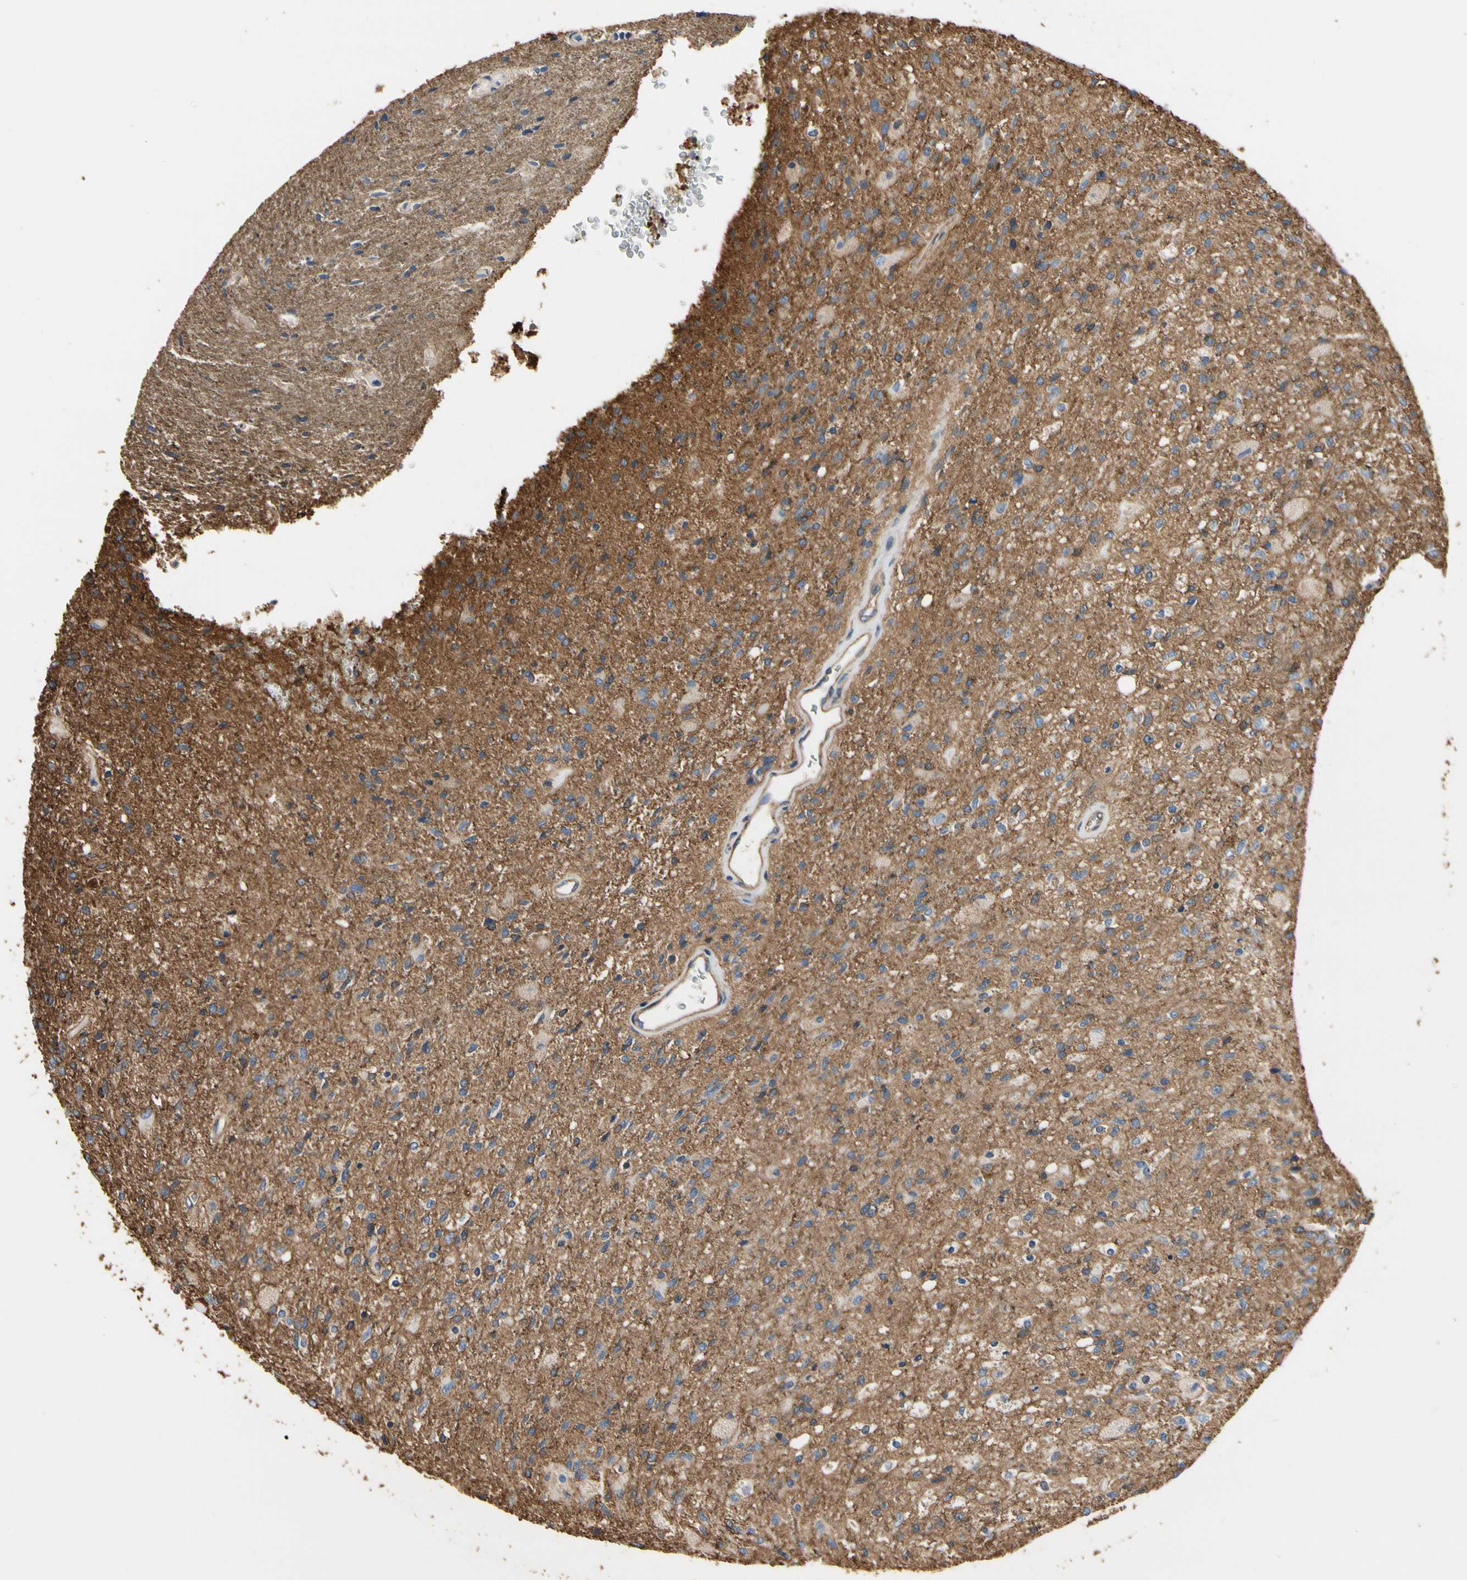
{"staining": {"intensity": "negative", "quantity": "none", "location": "none"}, "tissue": "glioma", "cell_type": "Tumor cells", "image_type": "cancer", "snomed": [{"axis": "morphology", "description": "Normal tissue, NOS"}, {"axis": "morphology", "description": "Glioma, malignant, High grade"}, {"axis": "topography", "description": "Cerebral cortex"}], "caption": "Photomicrograph shows no protein staining in tumor cells of malignant high-grade glioma tissue.", "gene": "IL1RL1", "patient": {"sex": "male", "age": 77}}